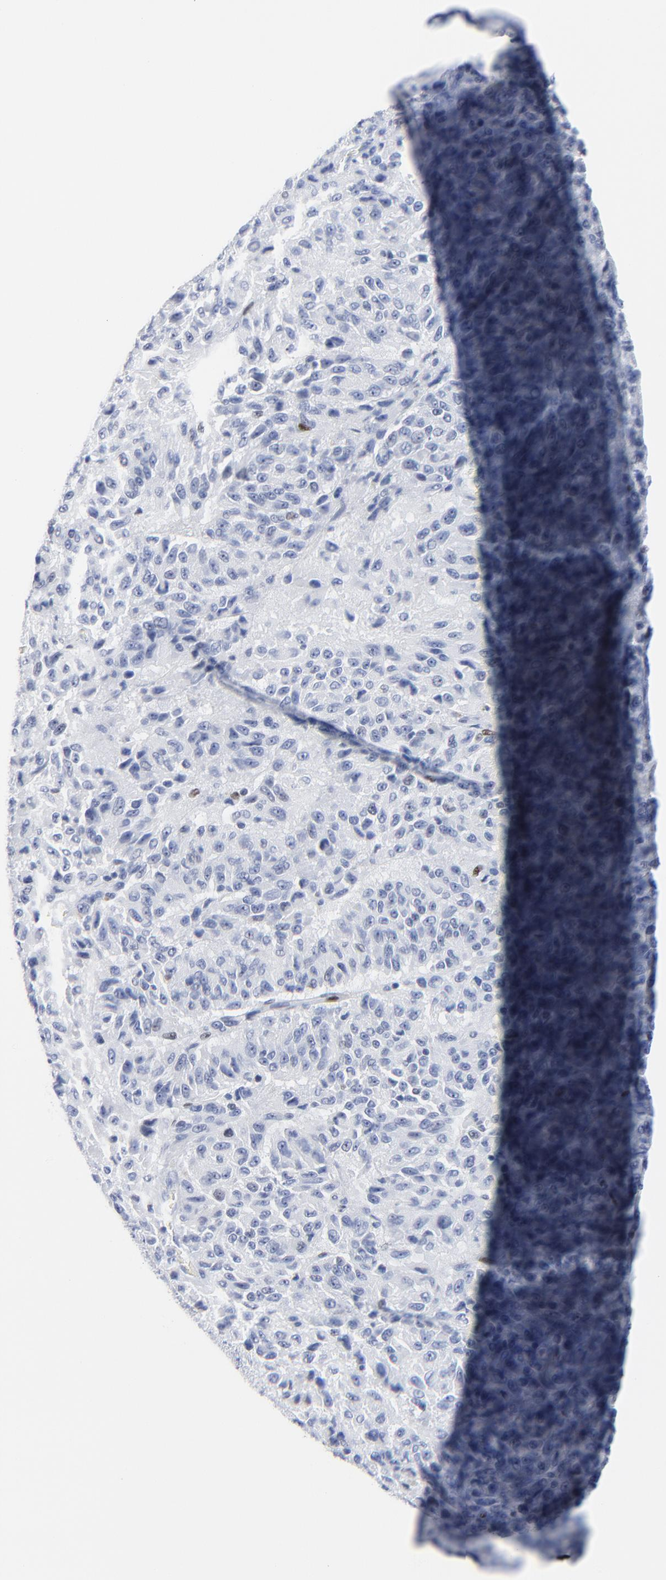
{"staining": {"intensity": "weak", "quantity": "<25%", "location": "nuclear"}, "tissue": "melanoma", "cell_type": "Tumor cells", "image_type": "cancer", "snomed": [{"axis": "morphology", "description": "Malignant melanoma, Metastatic site"}, {"axis": "topography", "description": "Lung"}], "caption": "Malignant melanoma (metastatic site) stained for a protein using immunohistochemistry (IHC) demonstrates no expression tumor cells.", "gene": "JUN", "patient": {"sex": "male", "age": 64}}